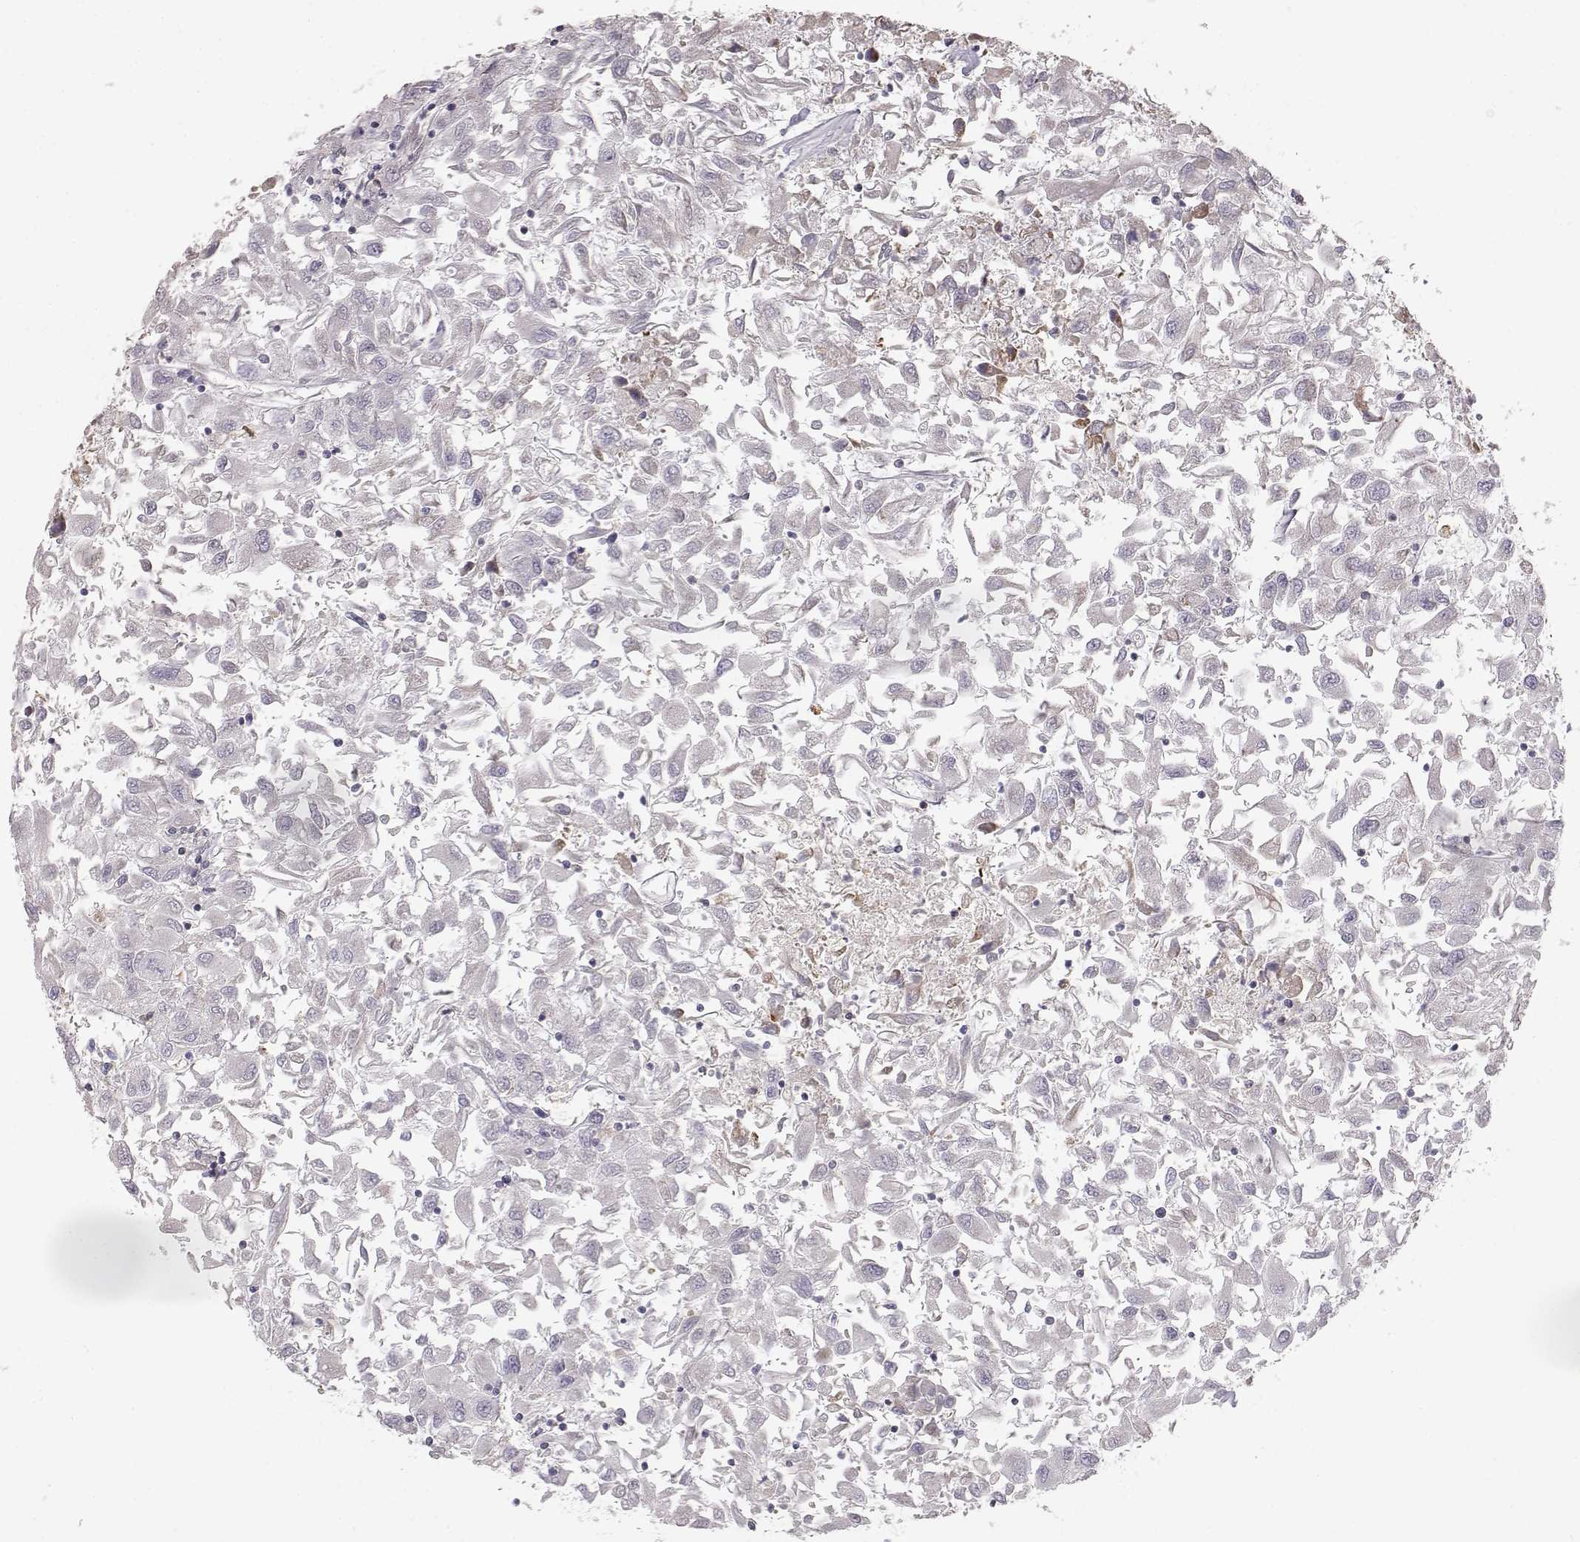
{"staining": {"intensity": "negative", "quantity": "none", "location": "none"}, "tissue": "renal cancer", "cell_type": "Tumor cells", "image_type": "cancer", "snomed": [{"axis": "morphology", "description": "Adenocarcinoma, NOS"}, {"axis": "topography", "description": "Kidney"}], "caption": "The immunohistochemistry photomicrograph has no significant expression in tumor cells of renal cancer tissue. (DAB immunohistochemistry, high magnification).", "gene": "GRAP2", "patient": {"sex": "female", "age": 76}}